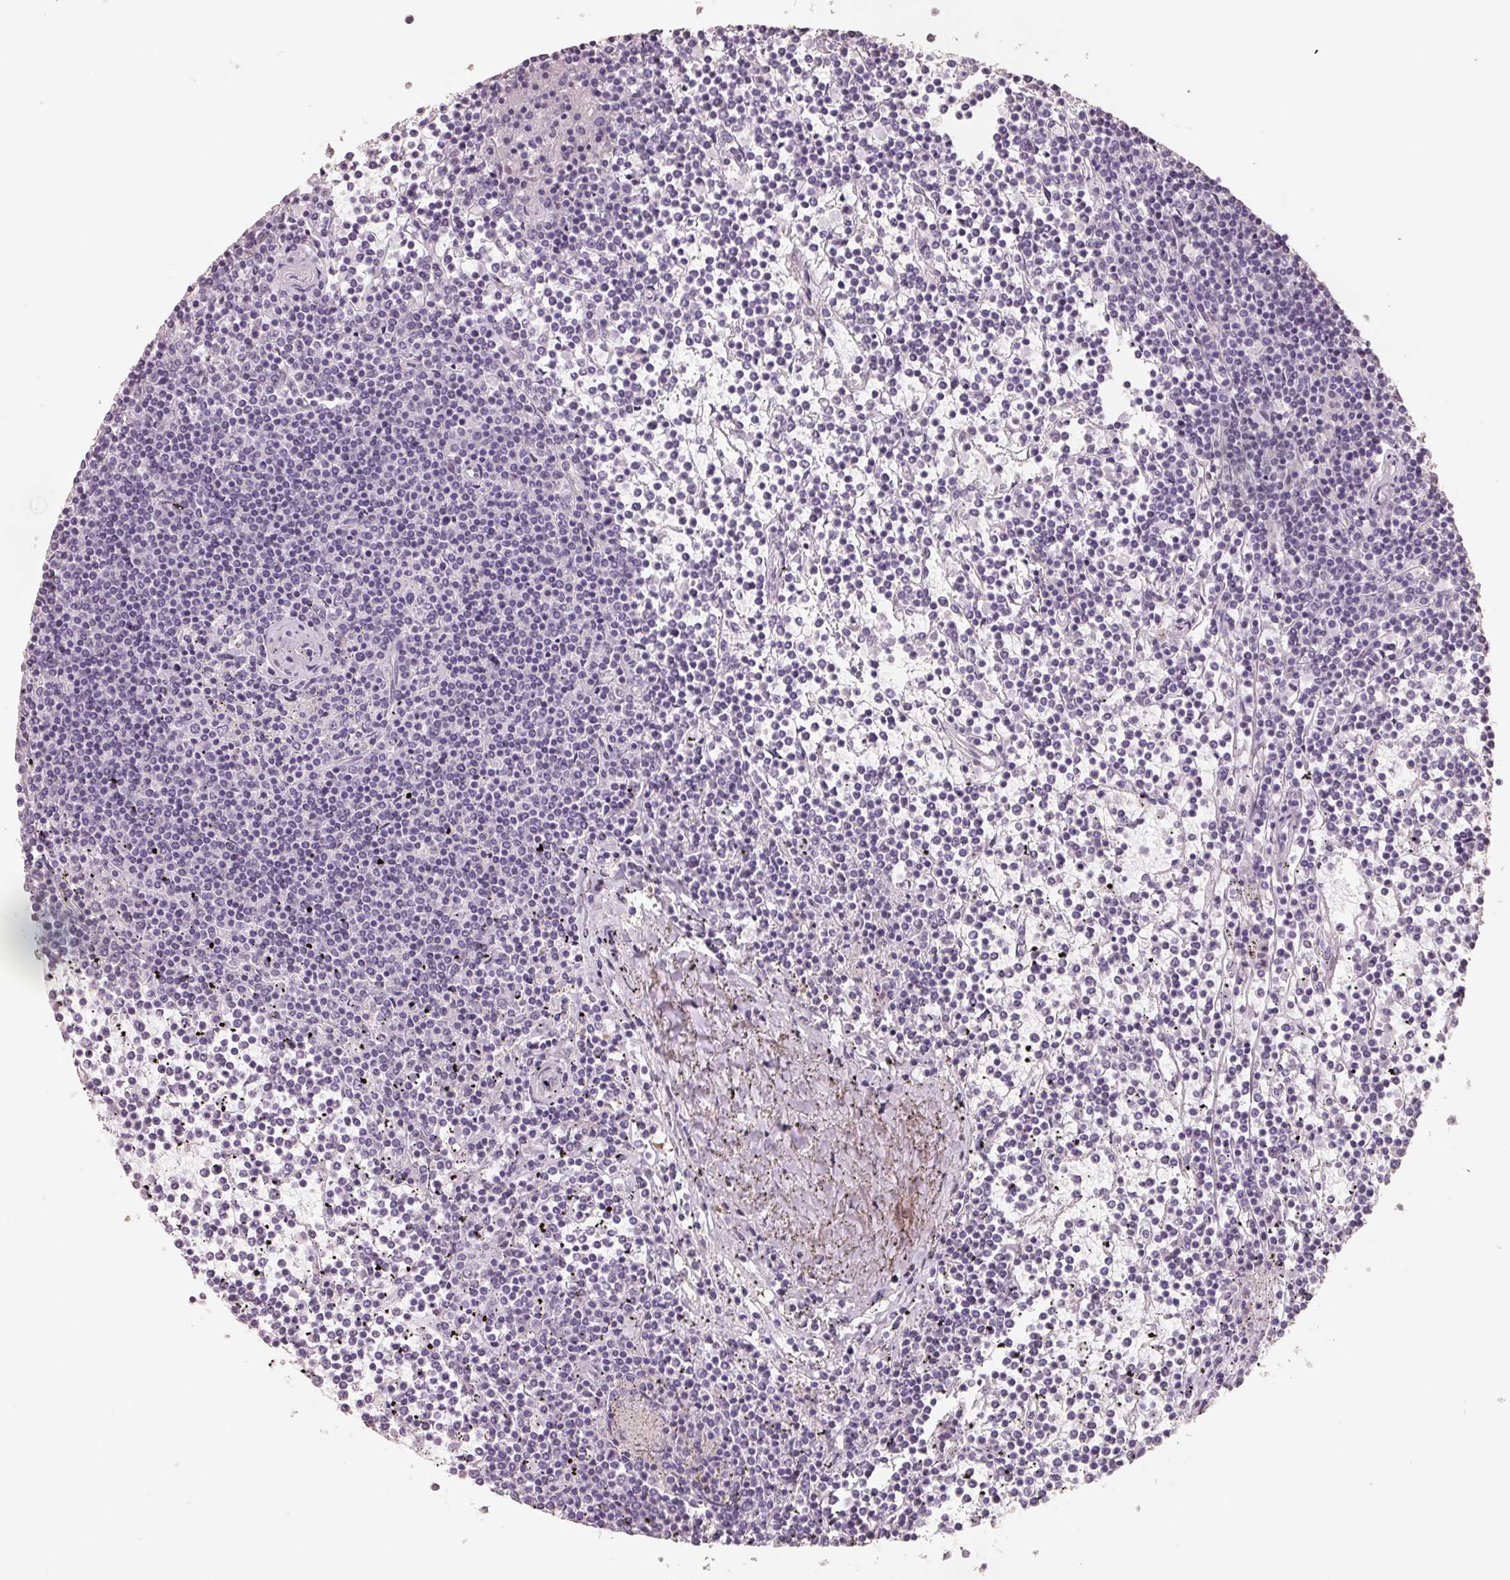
{"staining": {"intensity": "negative", "quantity": "none", "location": "none"}, "tissue": "lymphoma", "cell_type": "Tumor cells", "image_type": "cancer", "snomed": [{"axis": "morphology", "description": "Malignant lymphoma, non-Hodgkin's type, Low grade"}, {"axis": "topography", "description": "Spleen"}], "caption": "Lymphoma was stained to show a protein in brown. There is no significant expression in tumor cells.", "gene": "FTCD", "patient": {"sex": "female", "age": 19}}